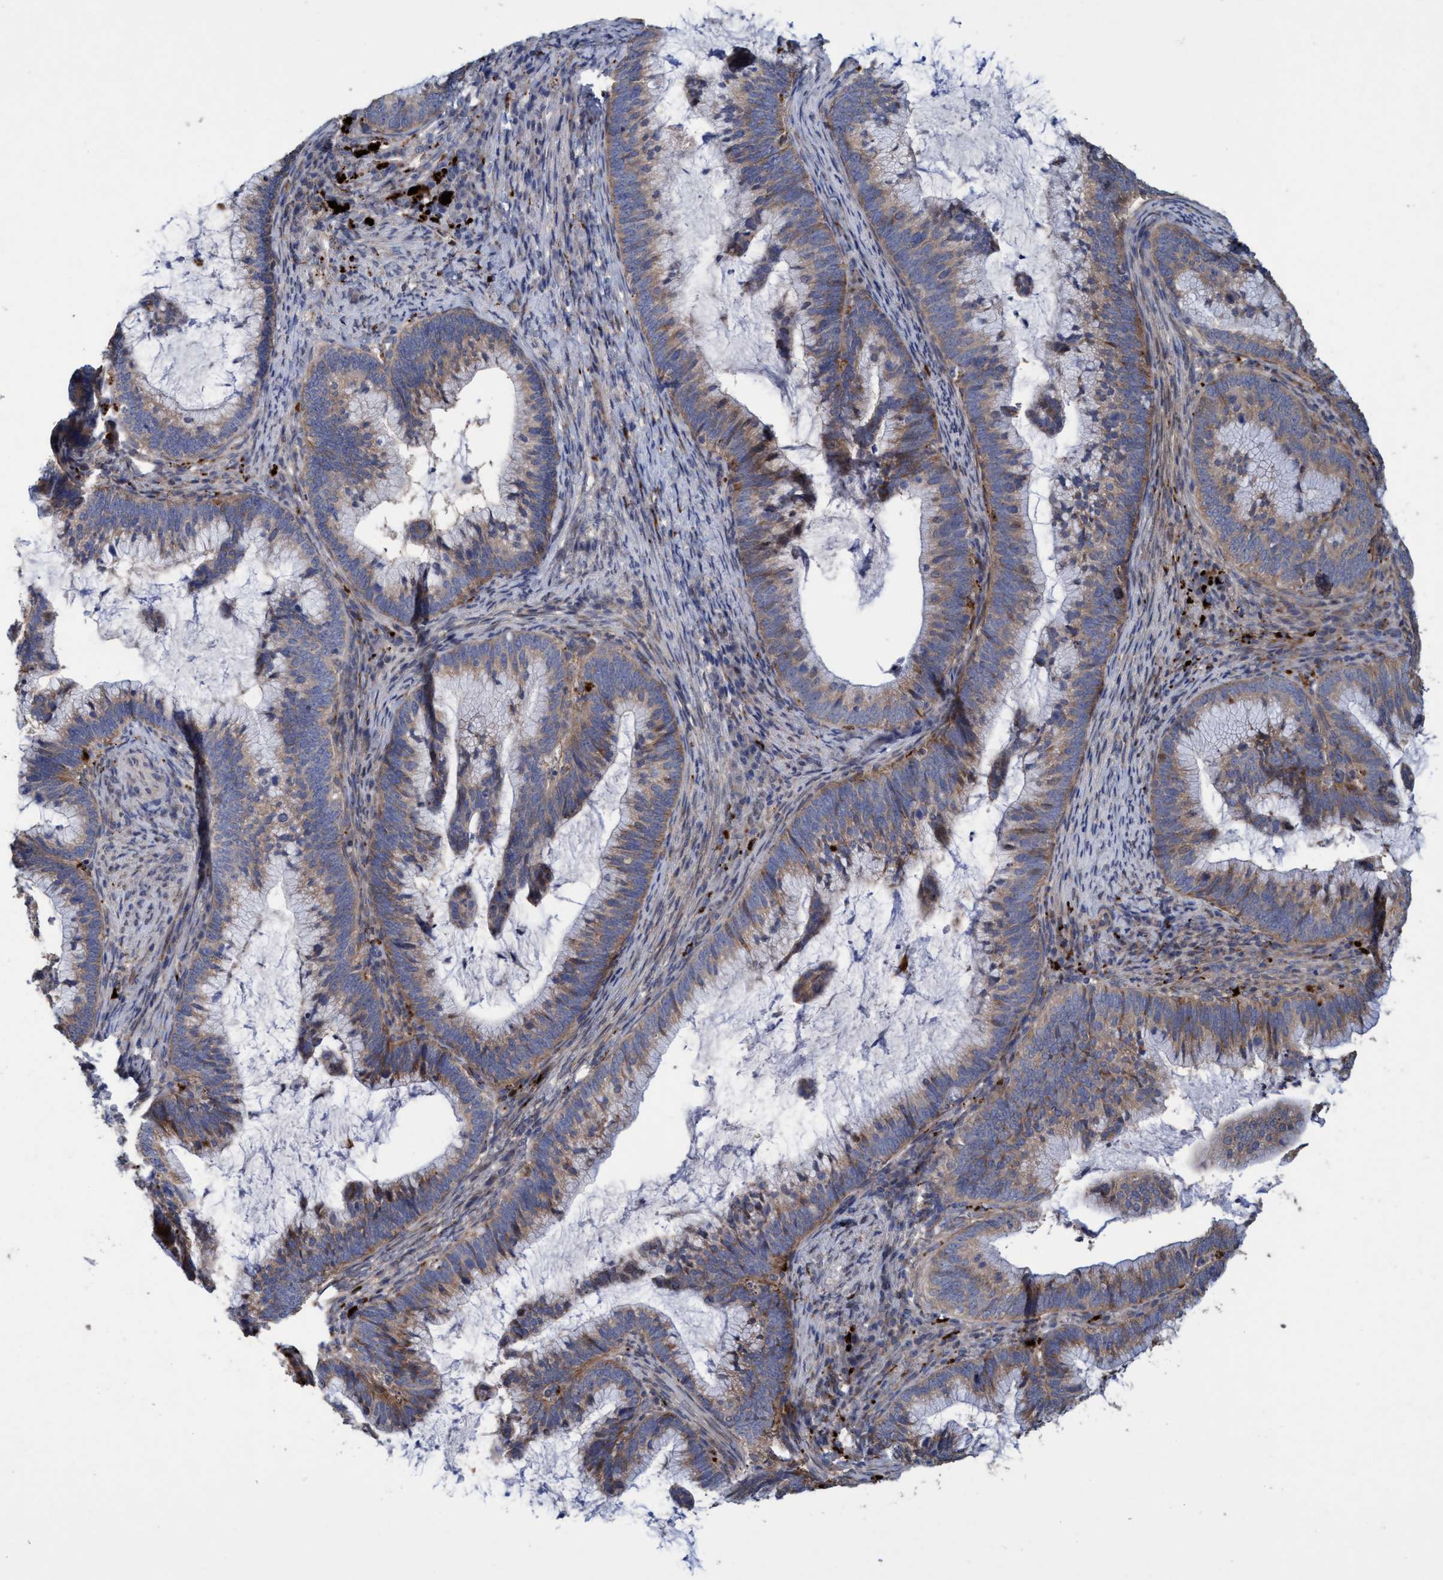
{"staining": {"intensity": "weak", "quantity": "25%-75%", "location": "cytoplasmic/membranous"}, "tissue": "cervical cancer", "cell_type": "Tumor cells", "image_type": "cancer", "snomed": [{"axis": "morphology", "description": "Adenocarcinoma, NOS"}, {"axis": "topography", "description": "Cervix"}], "caption": "This histopathology image demonstrates adenocarcinoma (cervical) stained with IHC to label a protein in brown. The cytoplasmic/membranous of tumor cells show weak positivity for the protein. Nuclei are counter-stained blue.", "gene": "BBS9", "patient": {"sex": "female", "age": 36}}